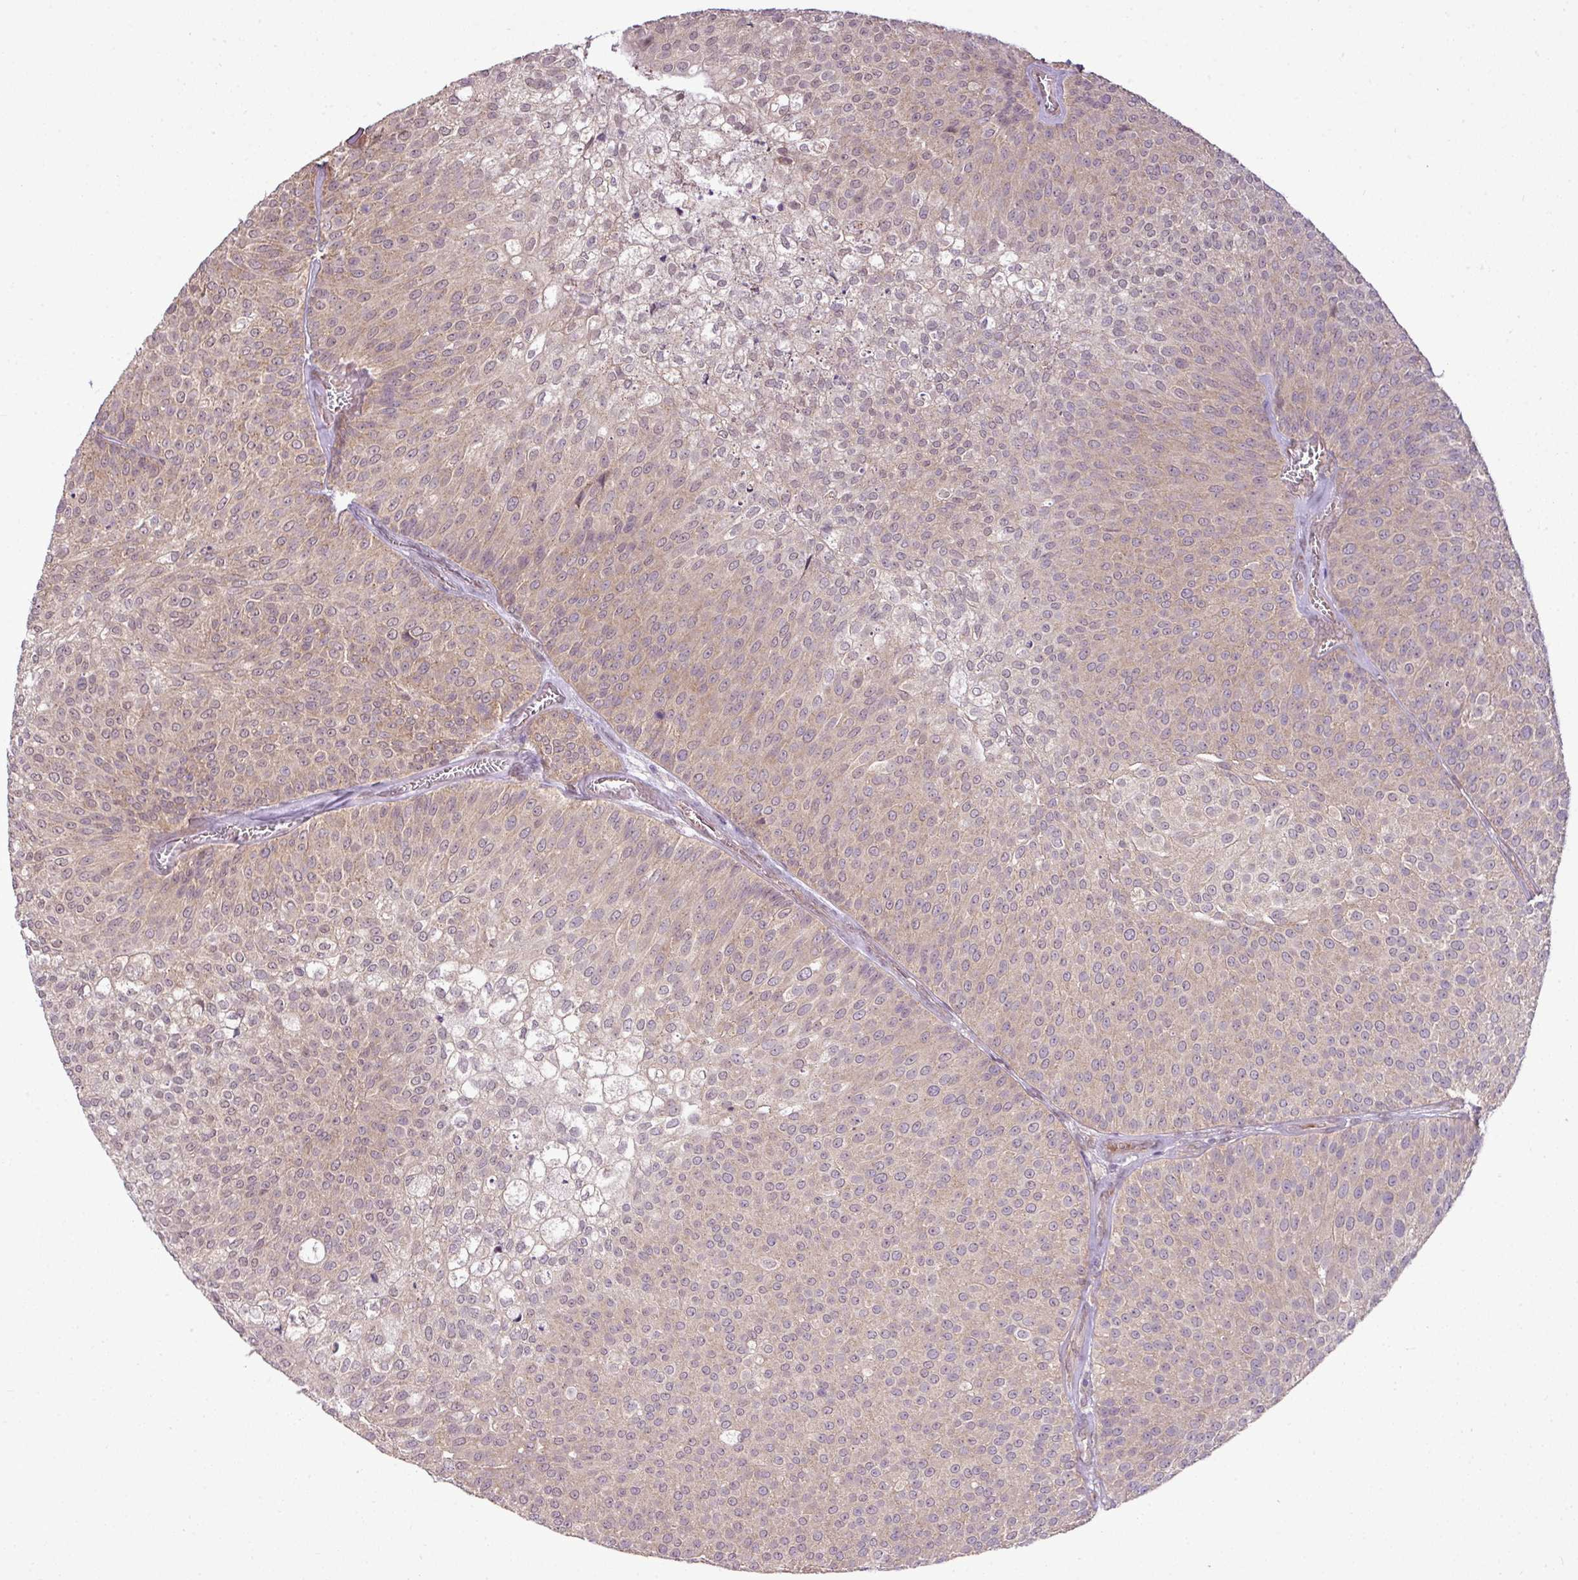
{"staining": {"intensity": "weak", "quantity": ">75%", "location": "cytoplasmic/membranous"}, "tissue": "urothelial cancer", "cell_type": "Tumor cells", "image_type": "cancer", "snomed": [{"axis": "morphology", "description": "Urothelial carcinoma, Low grade"}, {"axis": "topography", "description": "Urinary bladder"}], "caption": "A brown stain shows weak cytoplasmic/membranous positivity of a protein in low-grade urothelial carcinoma tumor cells.", "gene": "DNAAF4", "patient": {"sex": "female", "age": 79}}